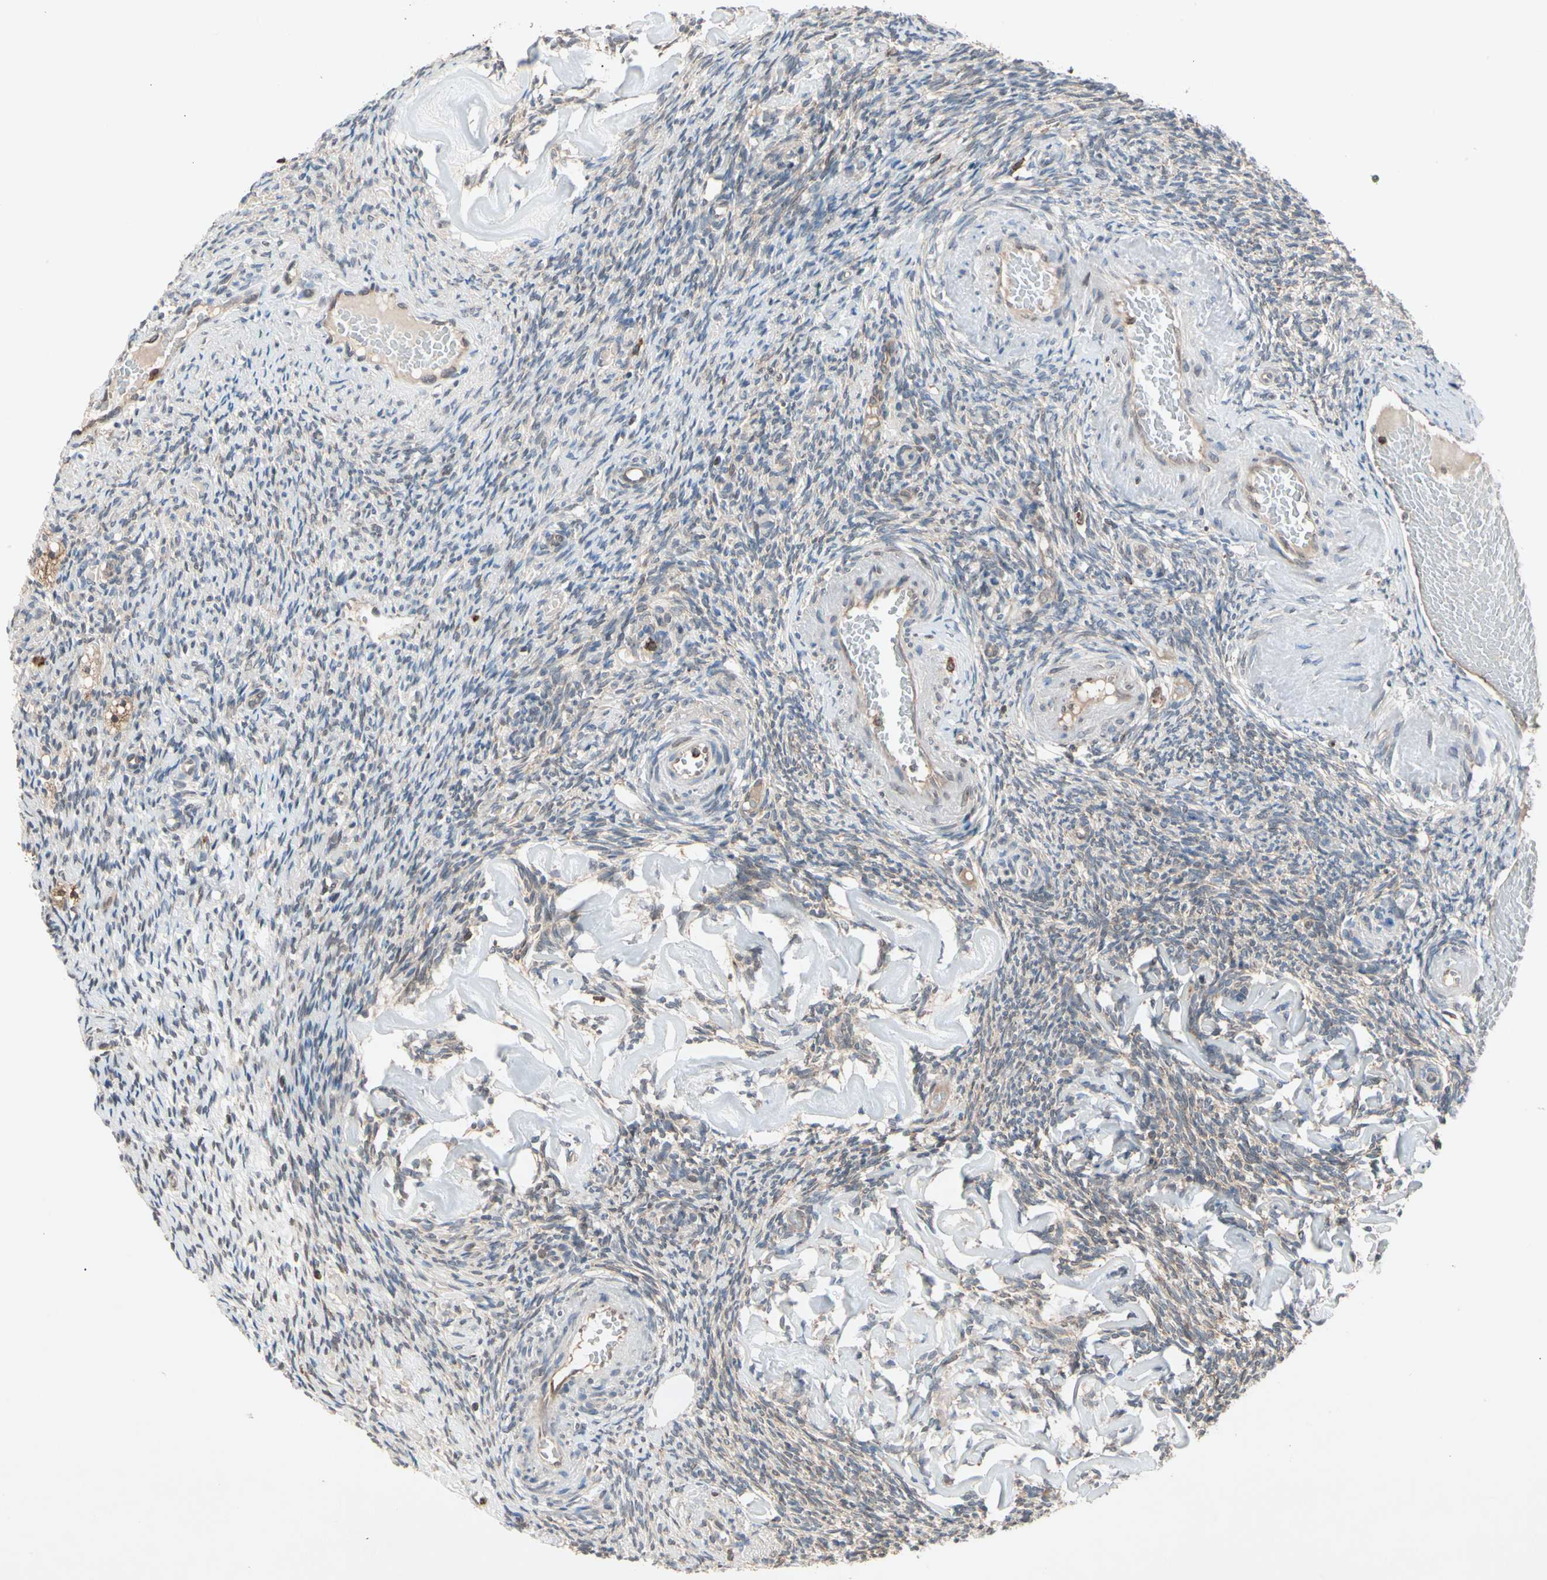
{"staining": {"intensity": "negative", "quantity": "none", "location": "none"}, "tissue": "ovary", "cell_type": "Ovarian stroma cells", "image_type": "normal", "snomed": [{"axis": "morphology", "description": "Normal tissue, NOS"}, {"axis": "topography", "description": "Ovary"}], "caption": "Normal ovary was stained to show a protein in brown. There is no significant expression in ovarian stroma cells.", "gene": "MTHFS", "patient": {"sex": "female", "age": 60}}